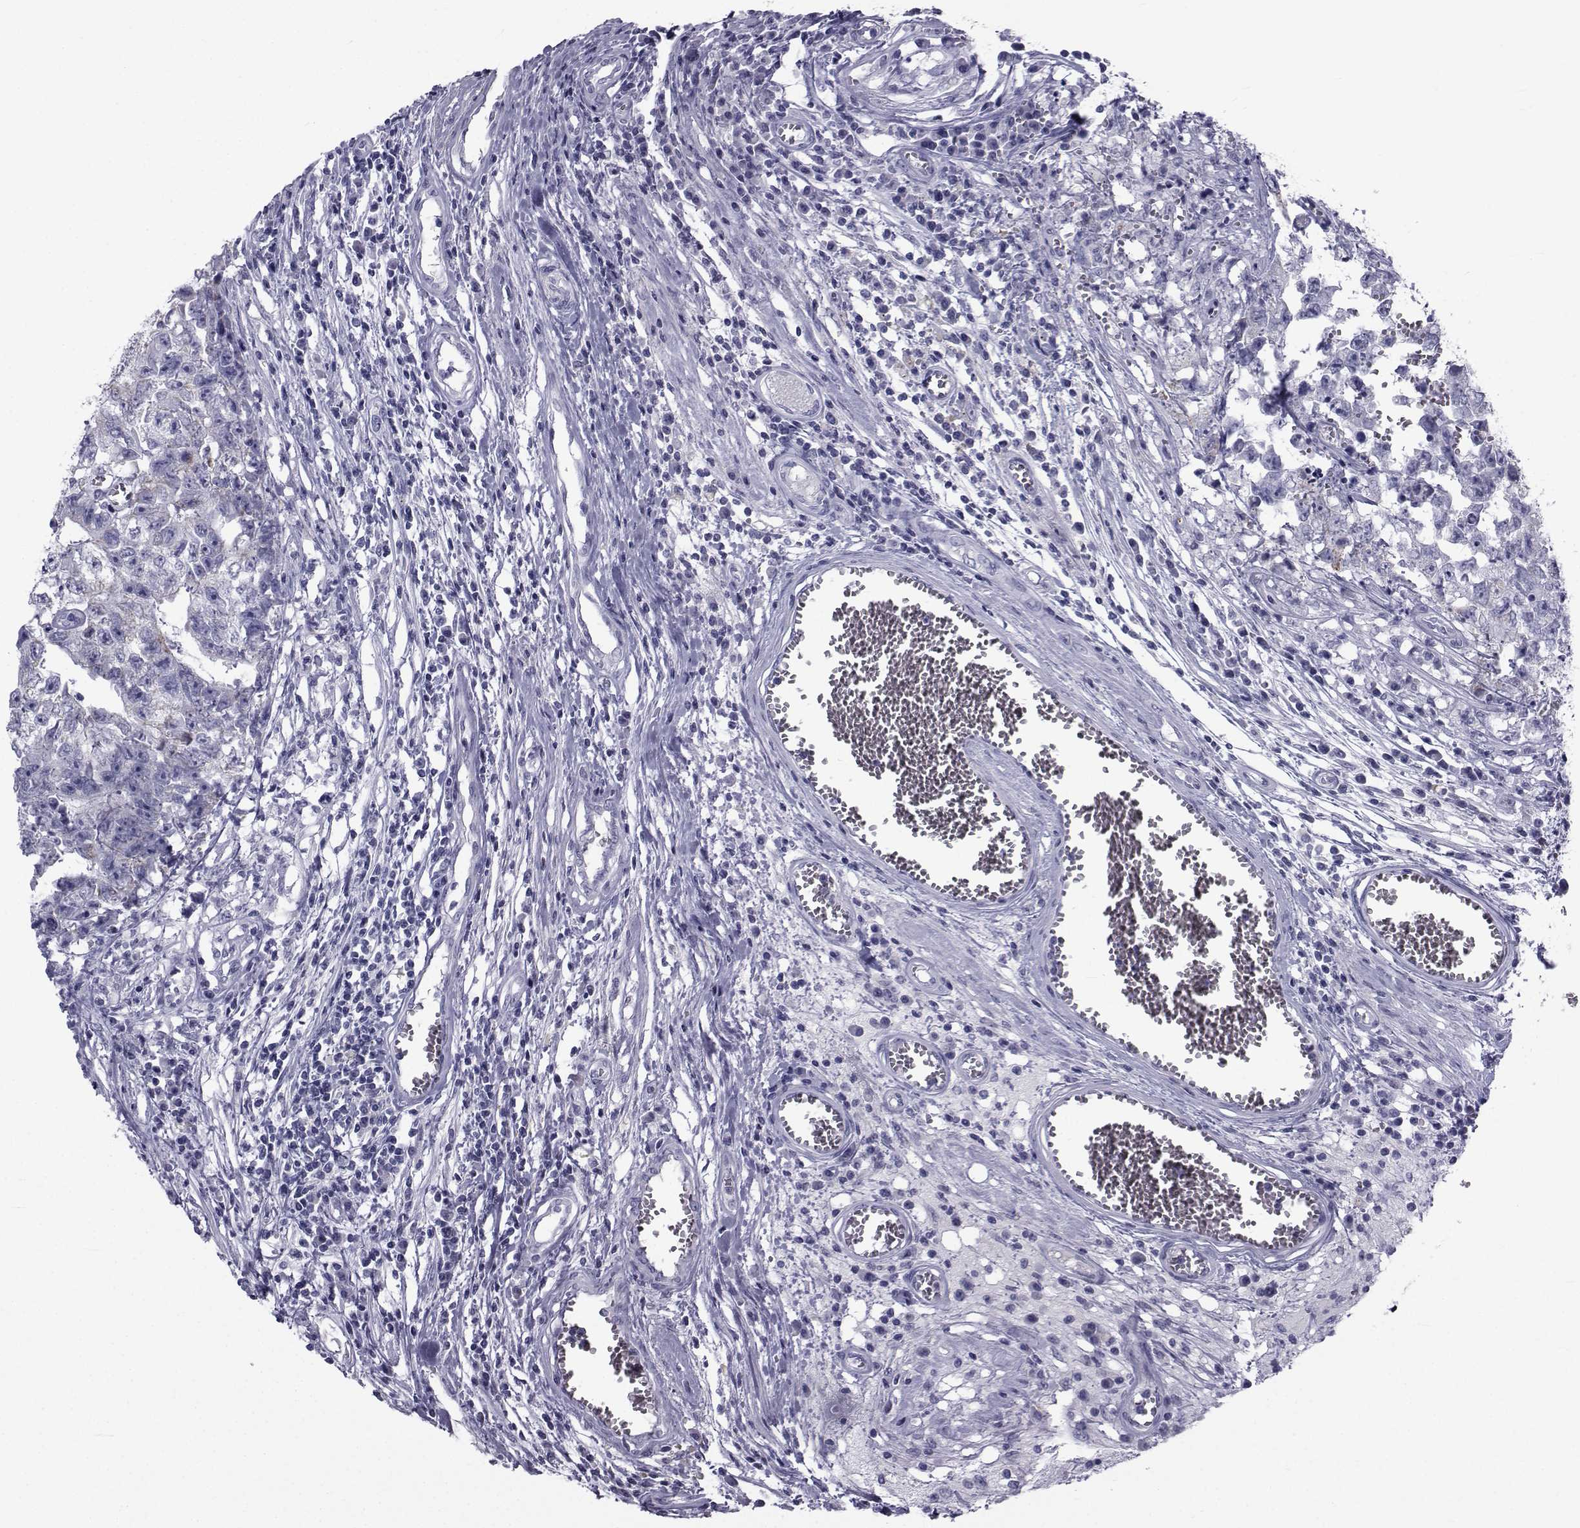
{"staining": {"intensity": "negative", "quantity": "none", "location": "none"}, "tissue": "testis cancer", "cell_type": "Tumor cells", "image_type": "cancer", "snomed": [{"axis": "morphology", "description": "Carcinoma, Embryonal, NOS"}, {"axis": "topography", "description": "Testis"}], "caption": "Tumor cells are negative for protein expression in human testis cancer.", "gene": "FDXR", "patient": {"sex": "male", "age": 36}}